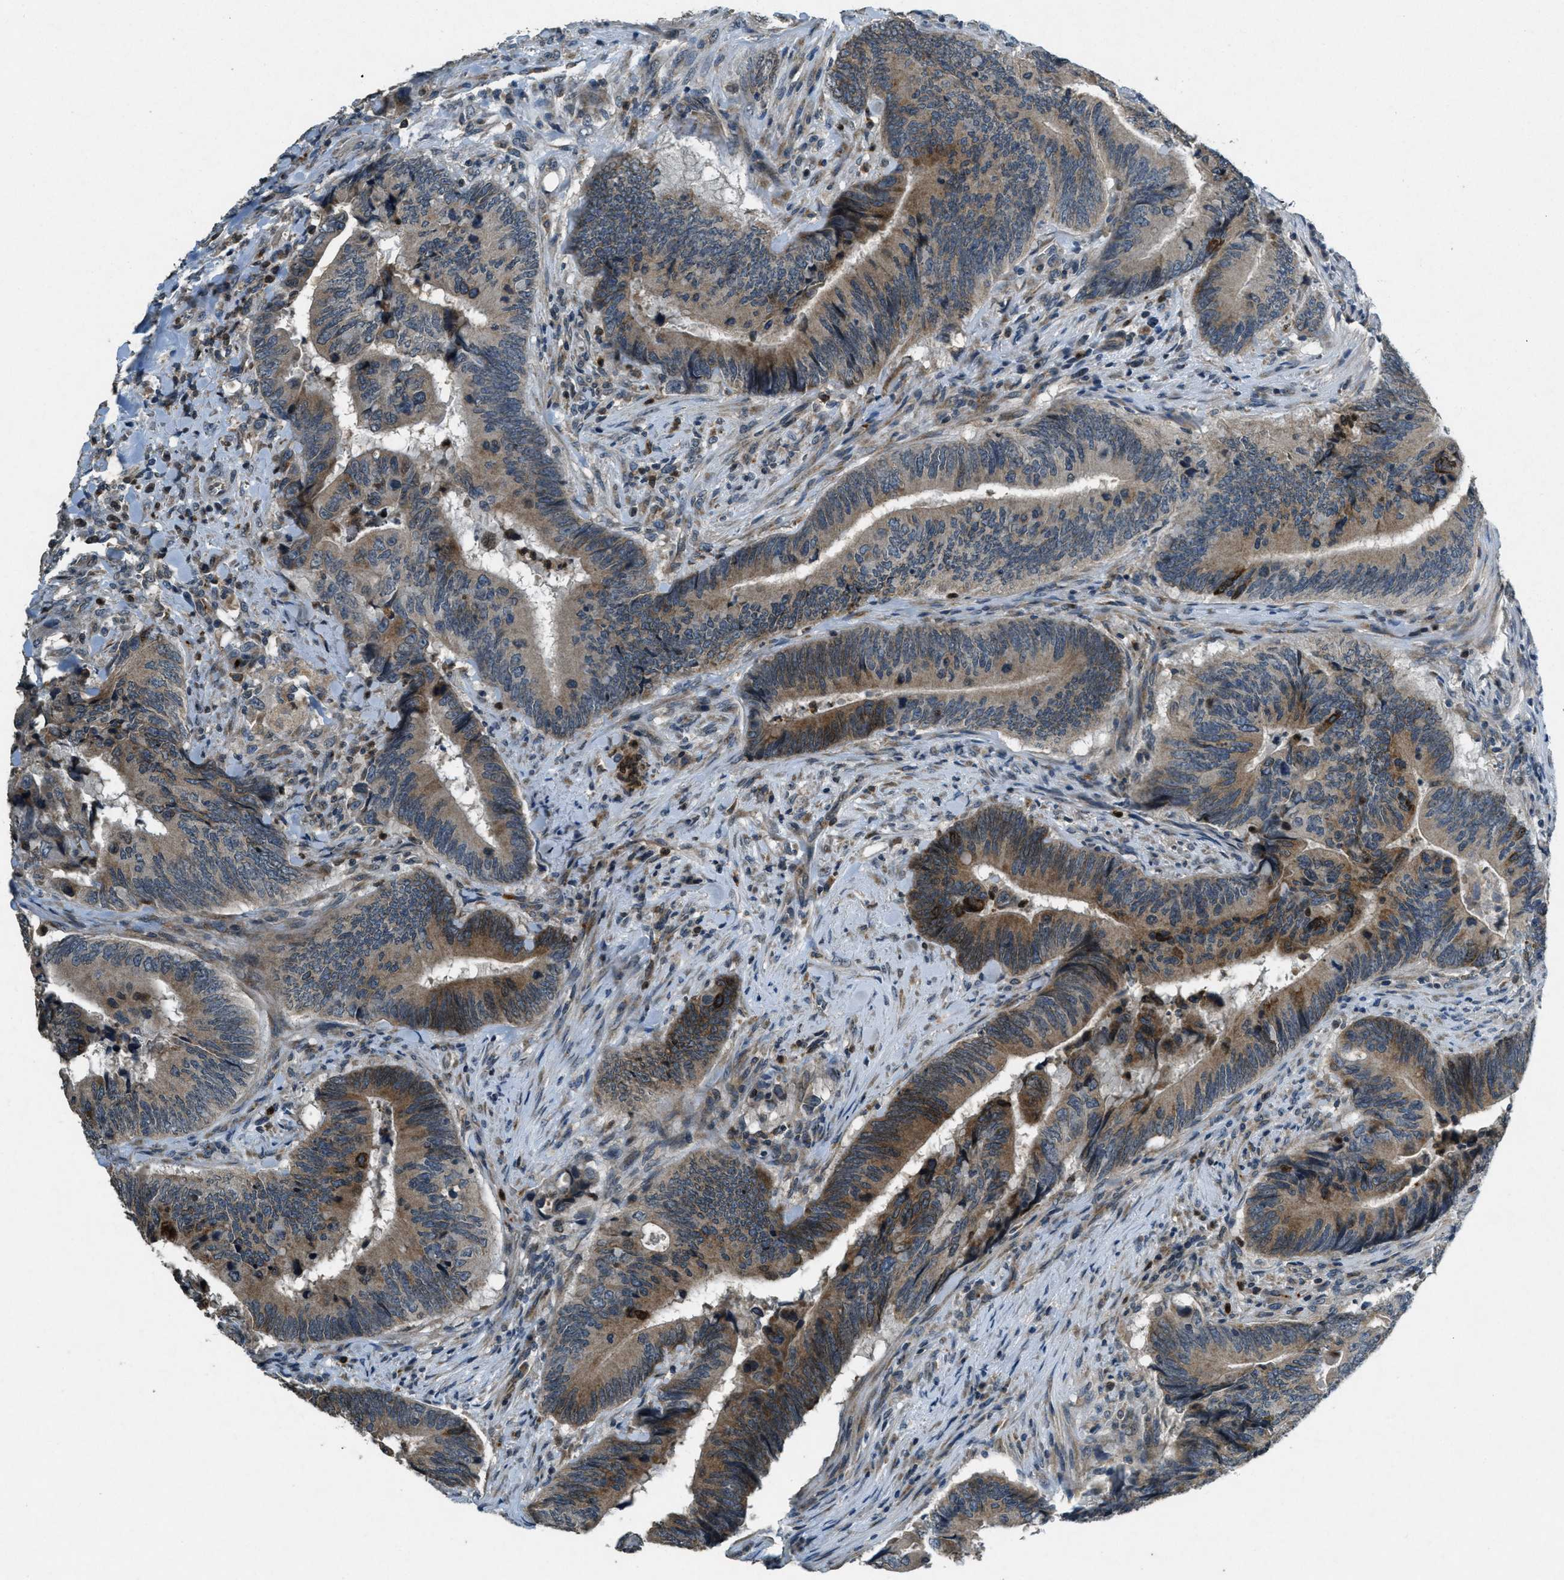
{"staining": {"intensity": "moderate", "quantity": ">75%", "location": "cytoplasmic/membranous"}, "tissue": "colorectal cancer", "cell_type": "Tumor cells", "image_type": "cancer", "snomed": [{"axis": "morphology", "description": "Normal tissue, NOS"}, {"axis": "morphology", "description": "Adenocarcinoma, NOS"}, {"axis": "topography", "description": "Colon"}], "caption": "Immunohistochemical staining of human colorectal cancer (adenocarcinoma) displays medium levels of moderate cytoplasmic/membranous expression in approximately >75% of tumor cells.", "gene": "RAB3D", "patient": {"sex": "male", "age": 56}}